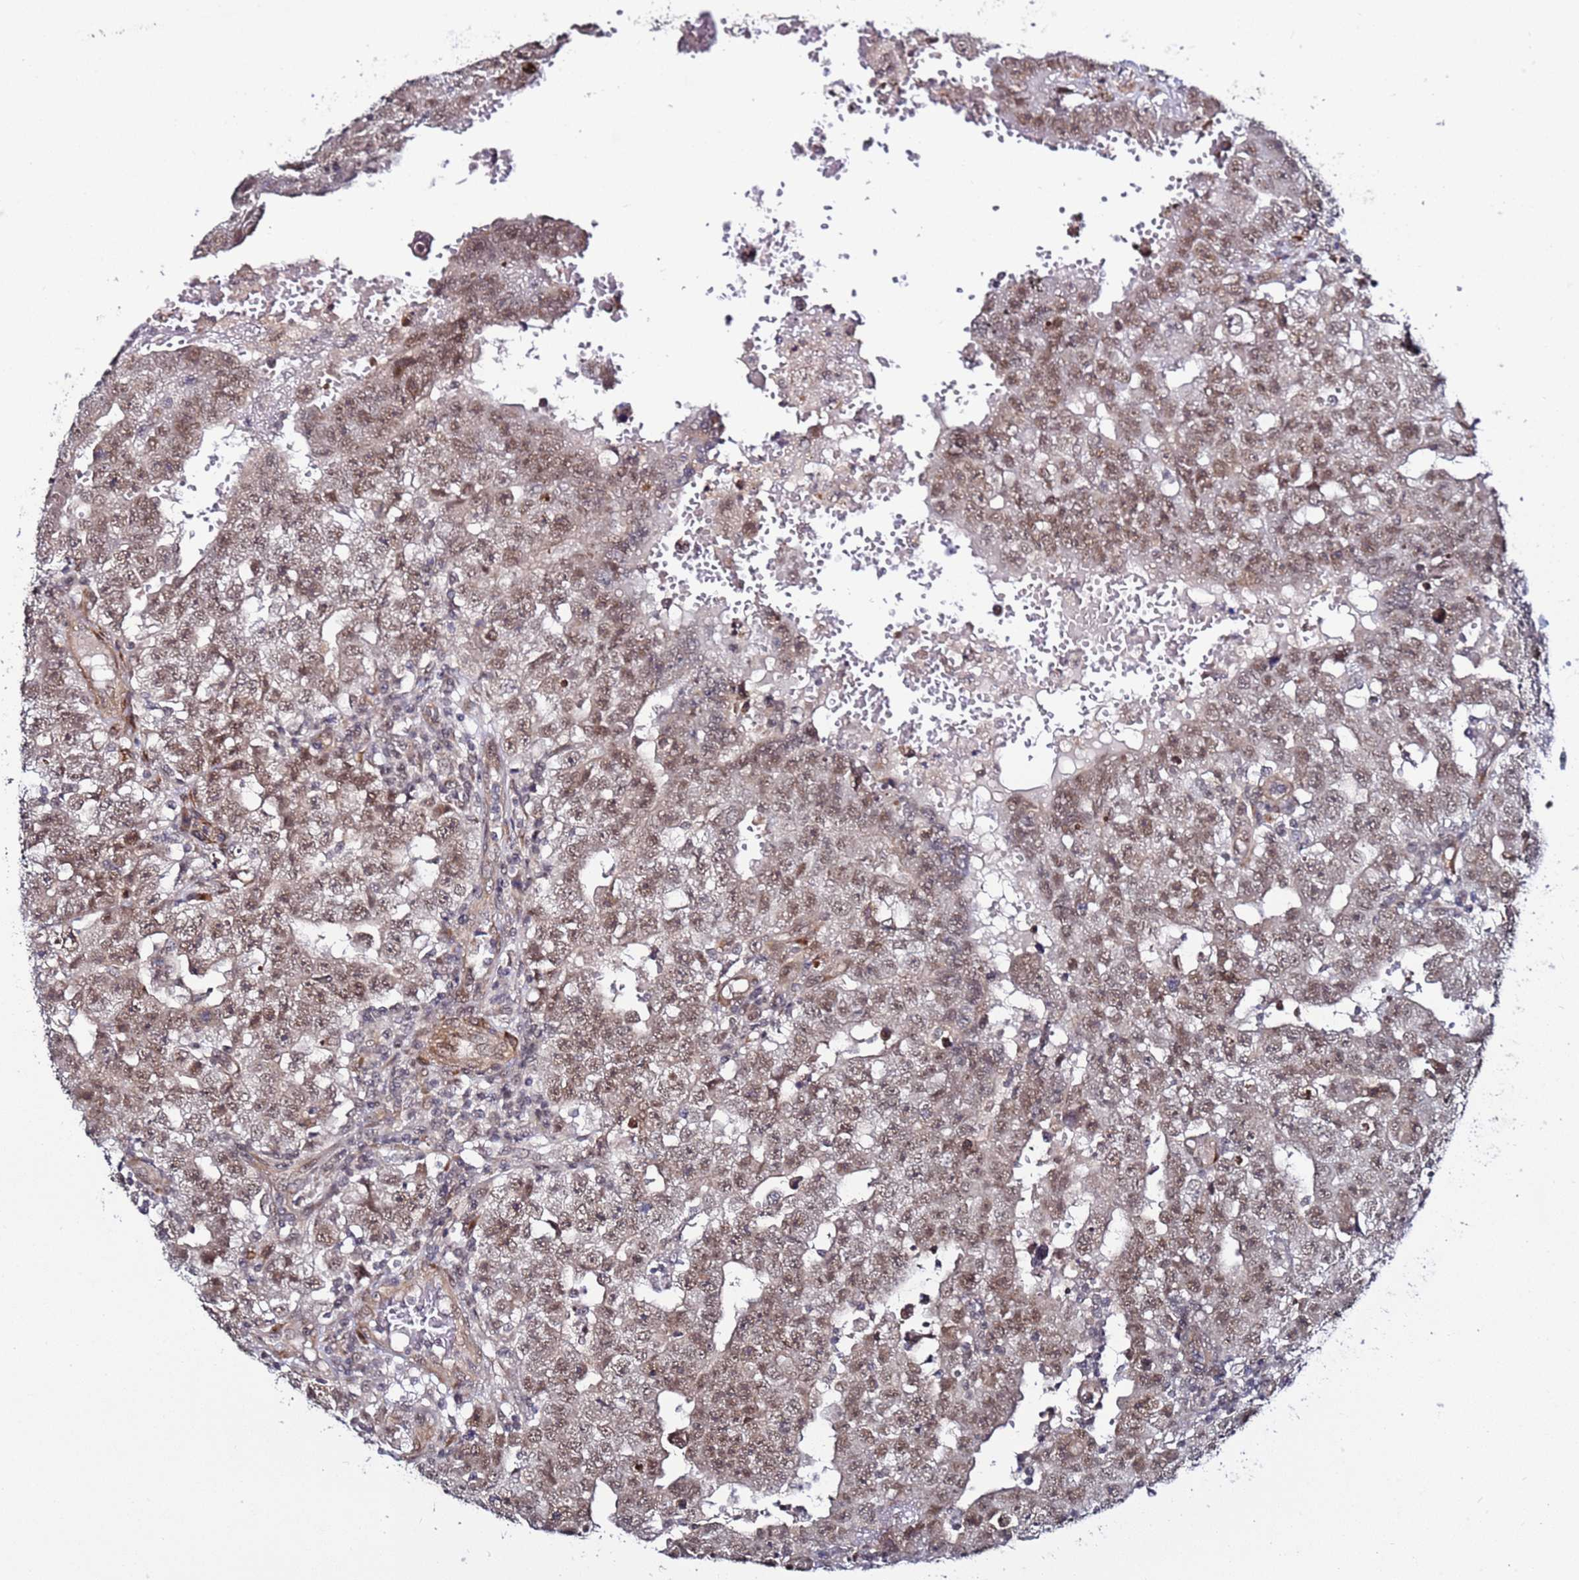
{"staining": {"intensity": "moderate", "quantity": ">75%", "location": "cytoplasmic/membranous,nuclear"}, "tissue": "testis cancer", "cell_type": "Tumor cells", "image_type": "cancer", "snomed": [{"axis": "morphology", "description": "Carcinoma, Embryonal, NOS"}, {"axis": "topography", "description": "Testis"}], "caption": "A micrograph of human testis embryonal carcinoma stained for a protein displays moderate cytoplasmic/membranous and nuclear brown staining in tumor cells. Using DAB (brown) and hematoxylin (blue) stains, captured at high magnification using brightfield microscopy.", "gene": "POLR2D", "patient": {"sex": "male", "age": 25}}